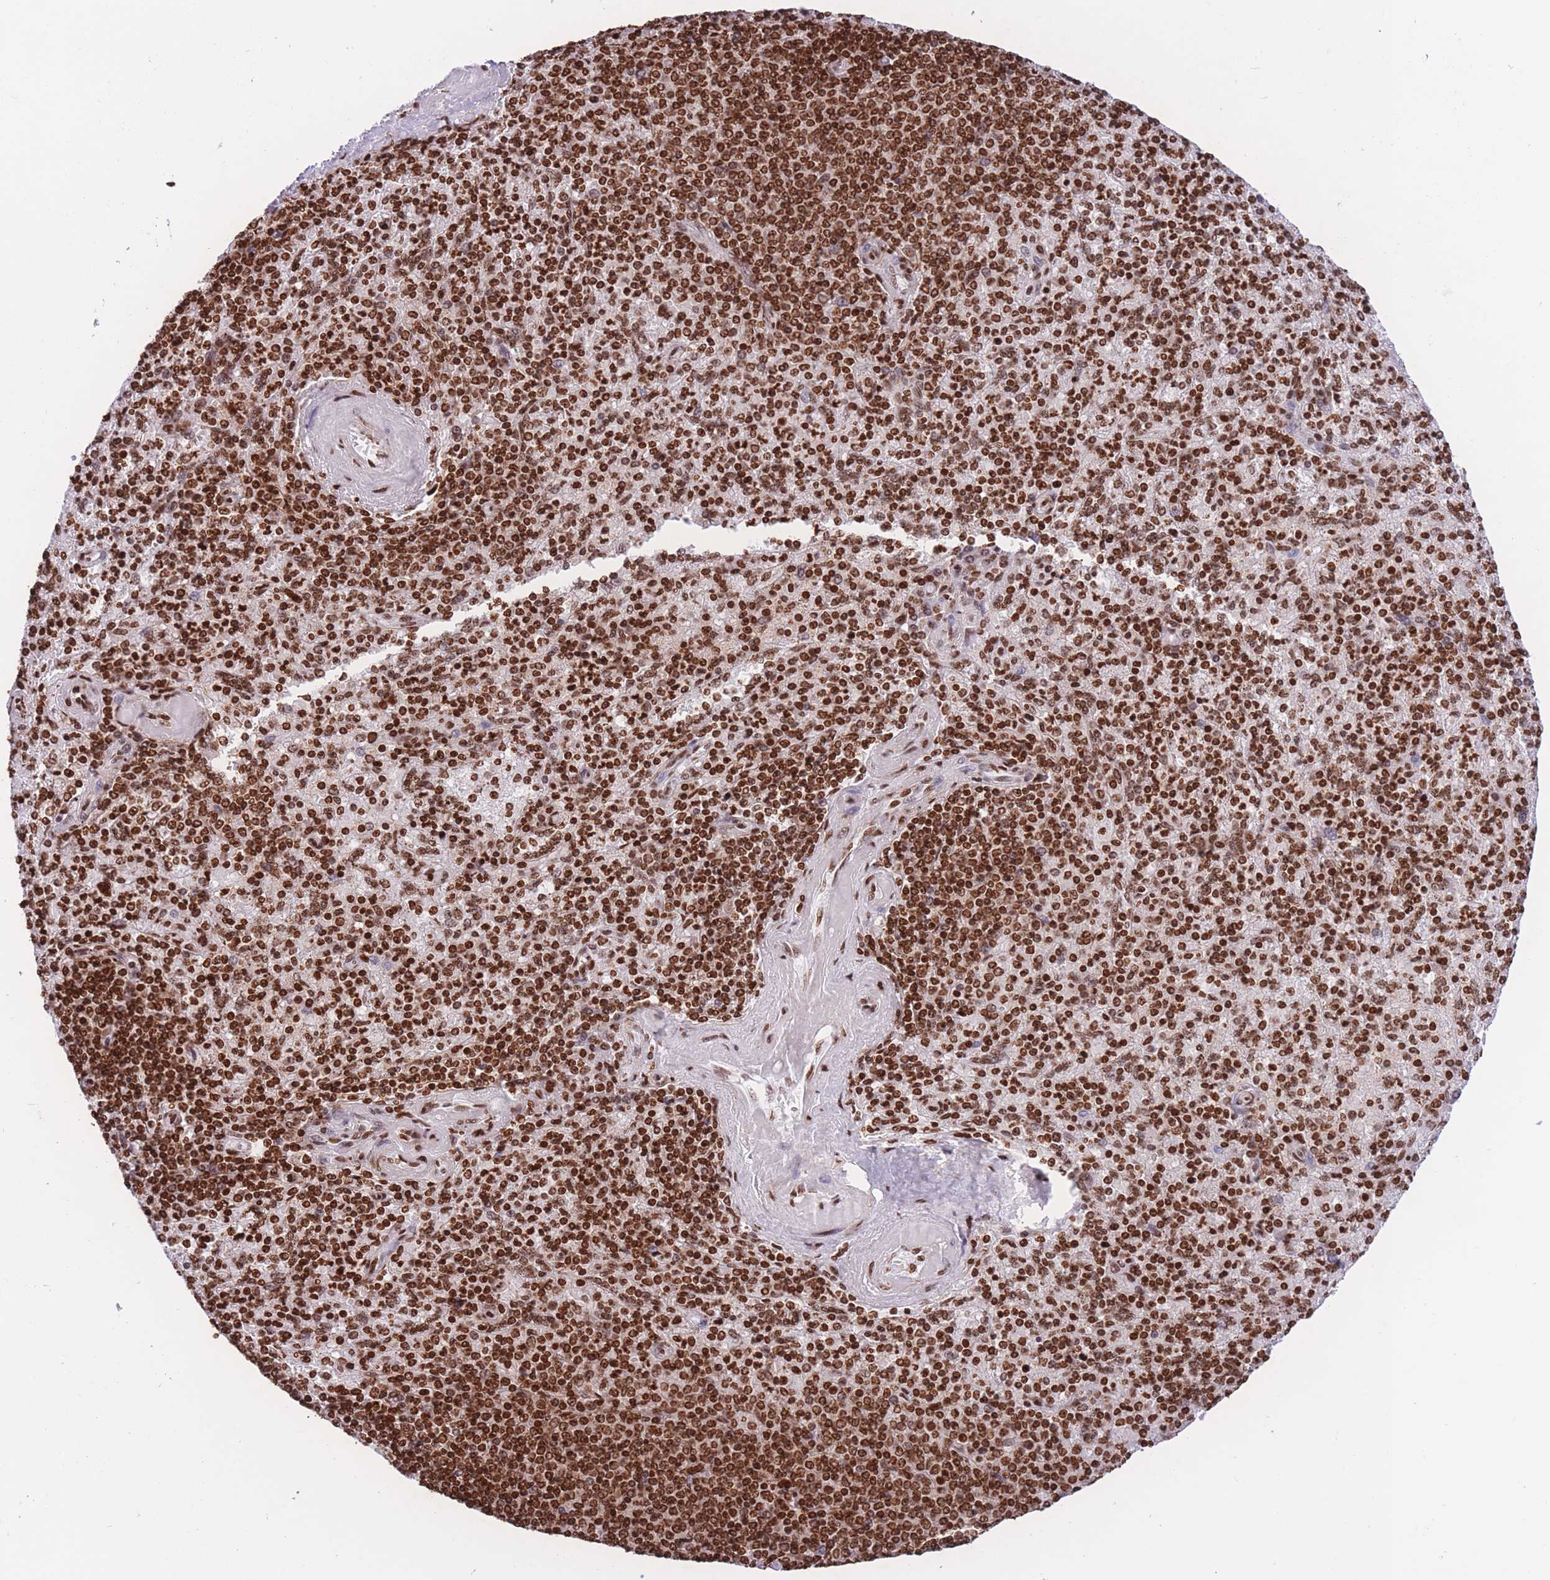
{"staining": {"intensity": "strong", "quantity": ">75%", "location": "nuclear"}, "tissue": "spleen", "cell_type": "Cells in red pulp", "image_type": "normal", "snomed": [{"axis": "morphology", "description": "Normal tissue, NOS"}, {"axis": "topography", "description": "Spleen"}], "caption": "Spleen stained for a protein exhibits strong nuclear positivity in cells in red pulp. Nuclei are stained in blue.", "gene": "H2BC10", "patient": {"sex": "male", "age": 82}}